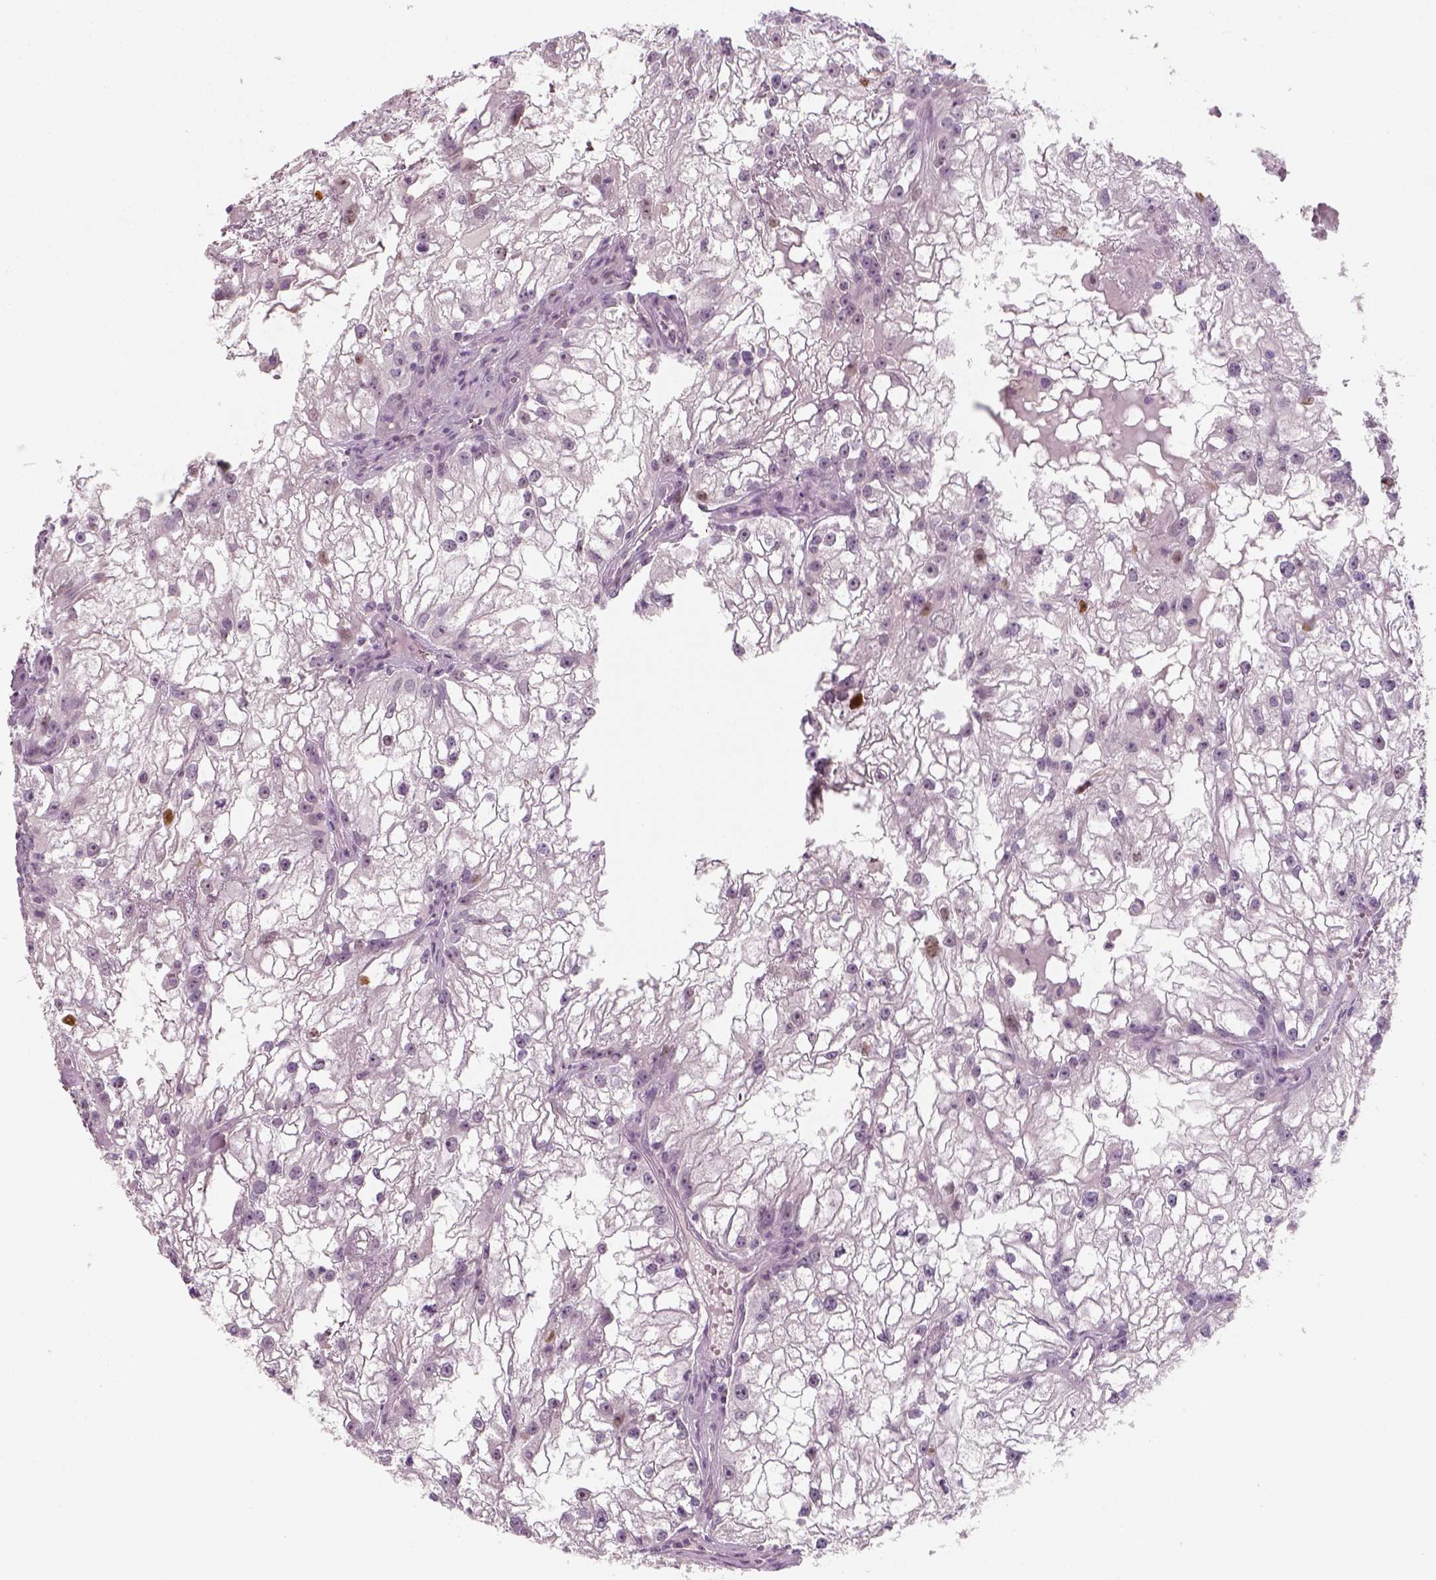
{"staining": {"intensity": "negative", "quantity": "none", "location": "none"}, "tissue": "renal cancer", "cell_type": "Tumor cells", "image_type": "cancer", "snomed": [{"axis": "morphology", "description": "Adenocarcinoma, NOS"}, {"axis": "topography", "description": "Kidney"}], "caption": "This is an immunohistochemistry (IHC) photomicrograph of renal cancer. There is no staining in tumor cells.", "gene": "TP53", "patient": {"sex": "male", "age": 59}}